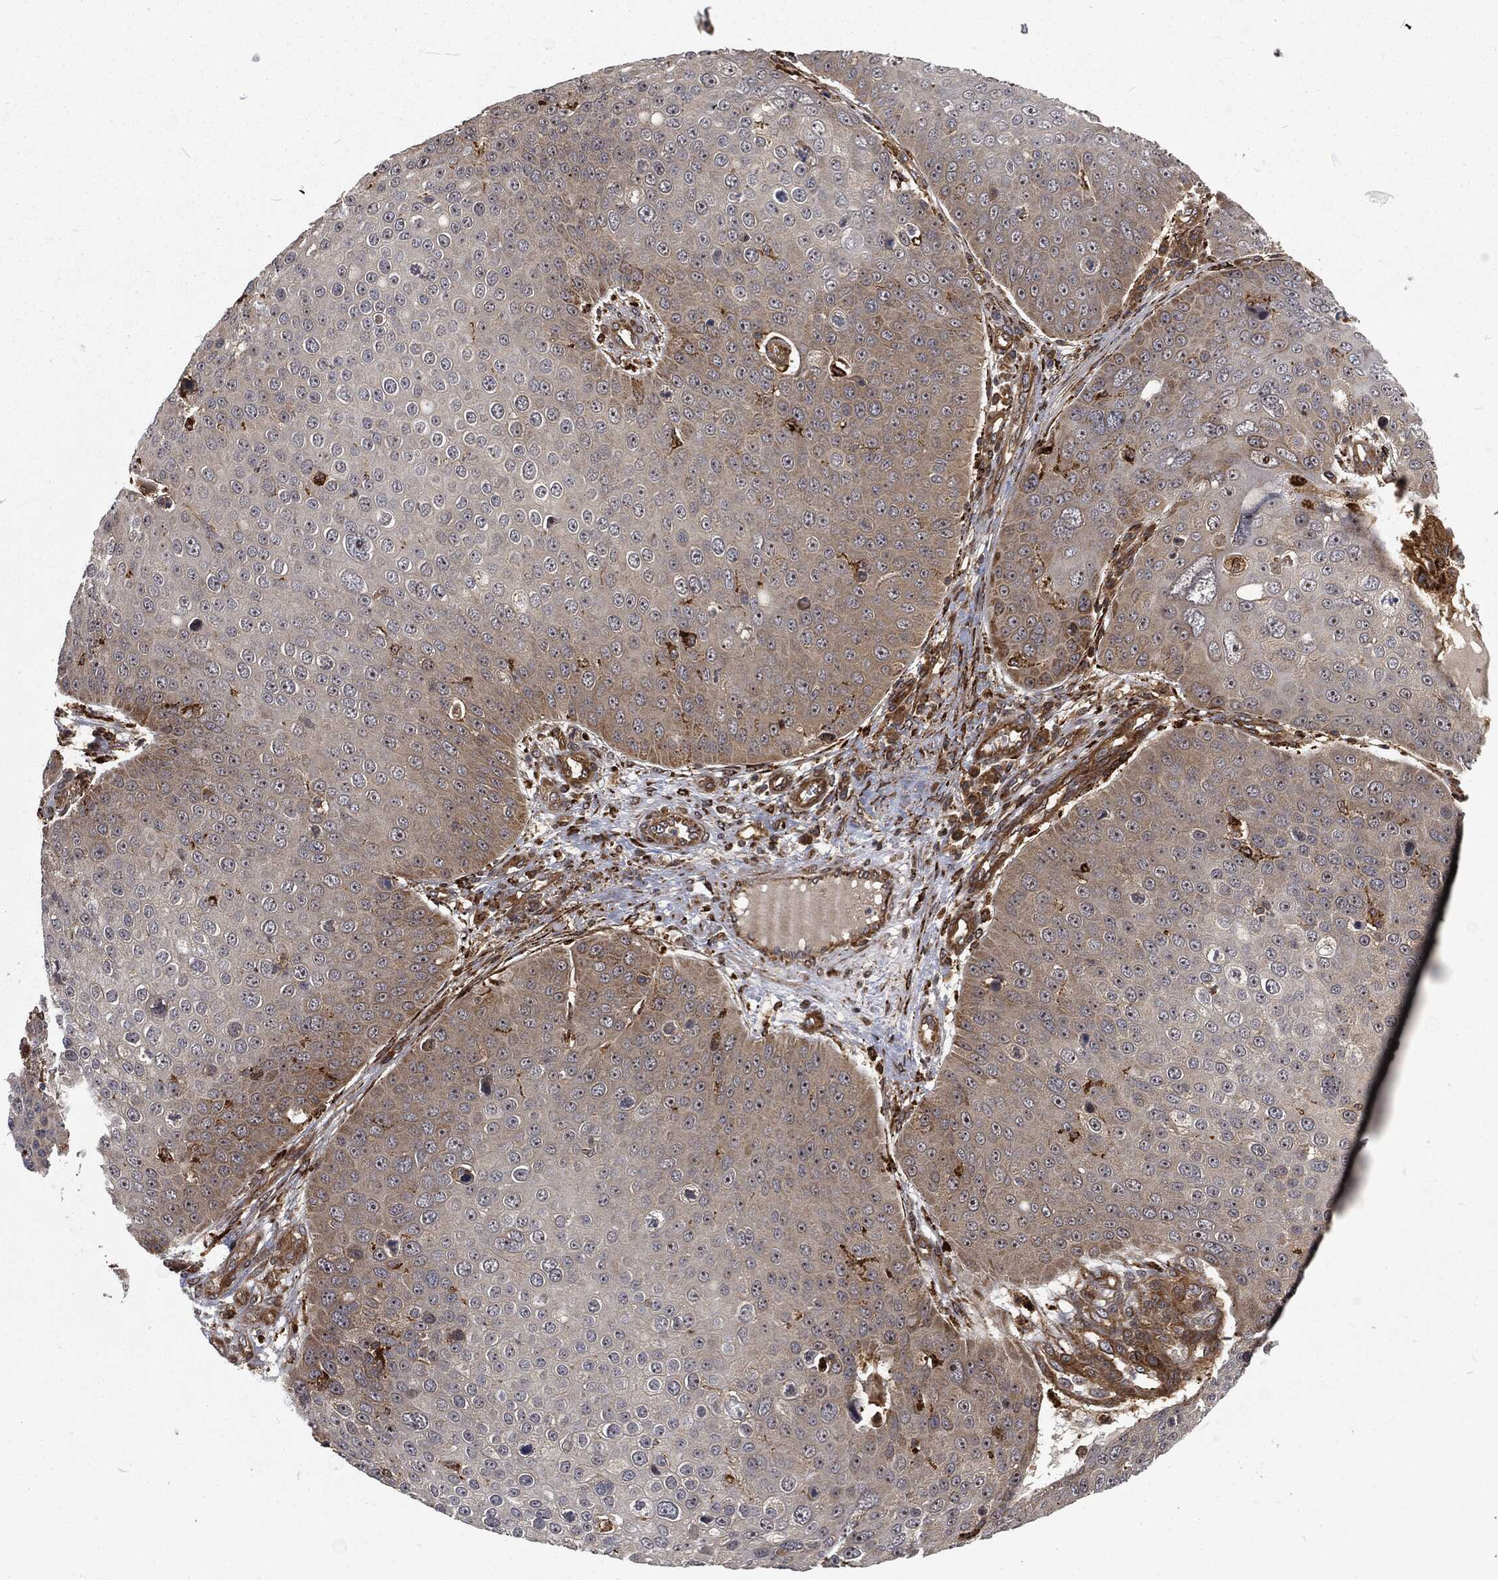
{"staining": {"intensity": "negative", "quantity": "none", "location": "none"}, "tissue": "skin cancer", "cell_type": "Tumor cells", "image_type": "cancer", "snomed": [{"axis": "morphology", "description": "Squamous cell carcinoma, NOS"}, {"axis": "topography", "description": "Skin"}], "caption": "DAB immunohistochemical staining of squamous cell carcinoma (skin) reveals no significant expression in tumor cells. (DAB immunohistochemistry (IHC) visualized using brightfield microscopy, high magnification).", "gene": "RFTN1", "patient": {"sex": "male", "age": 71}}